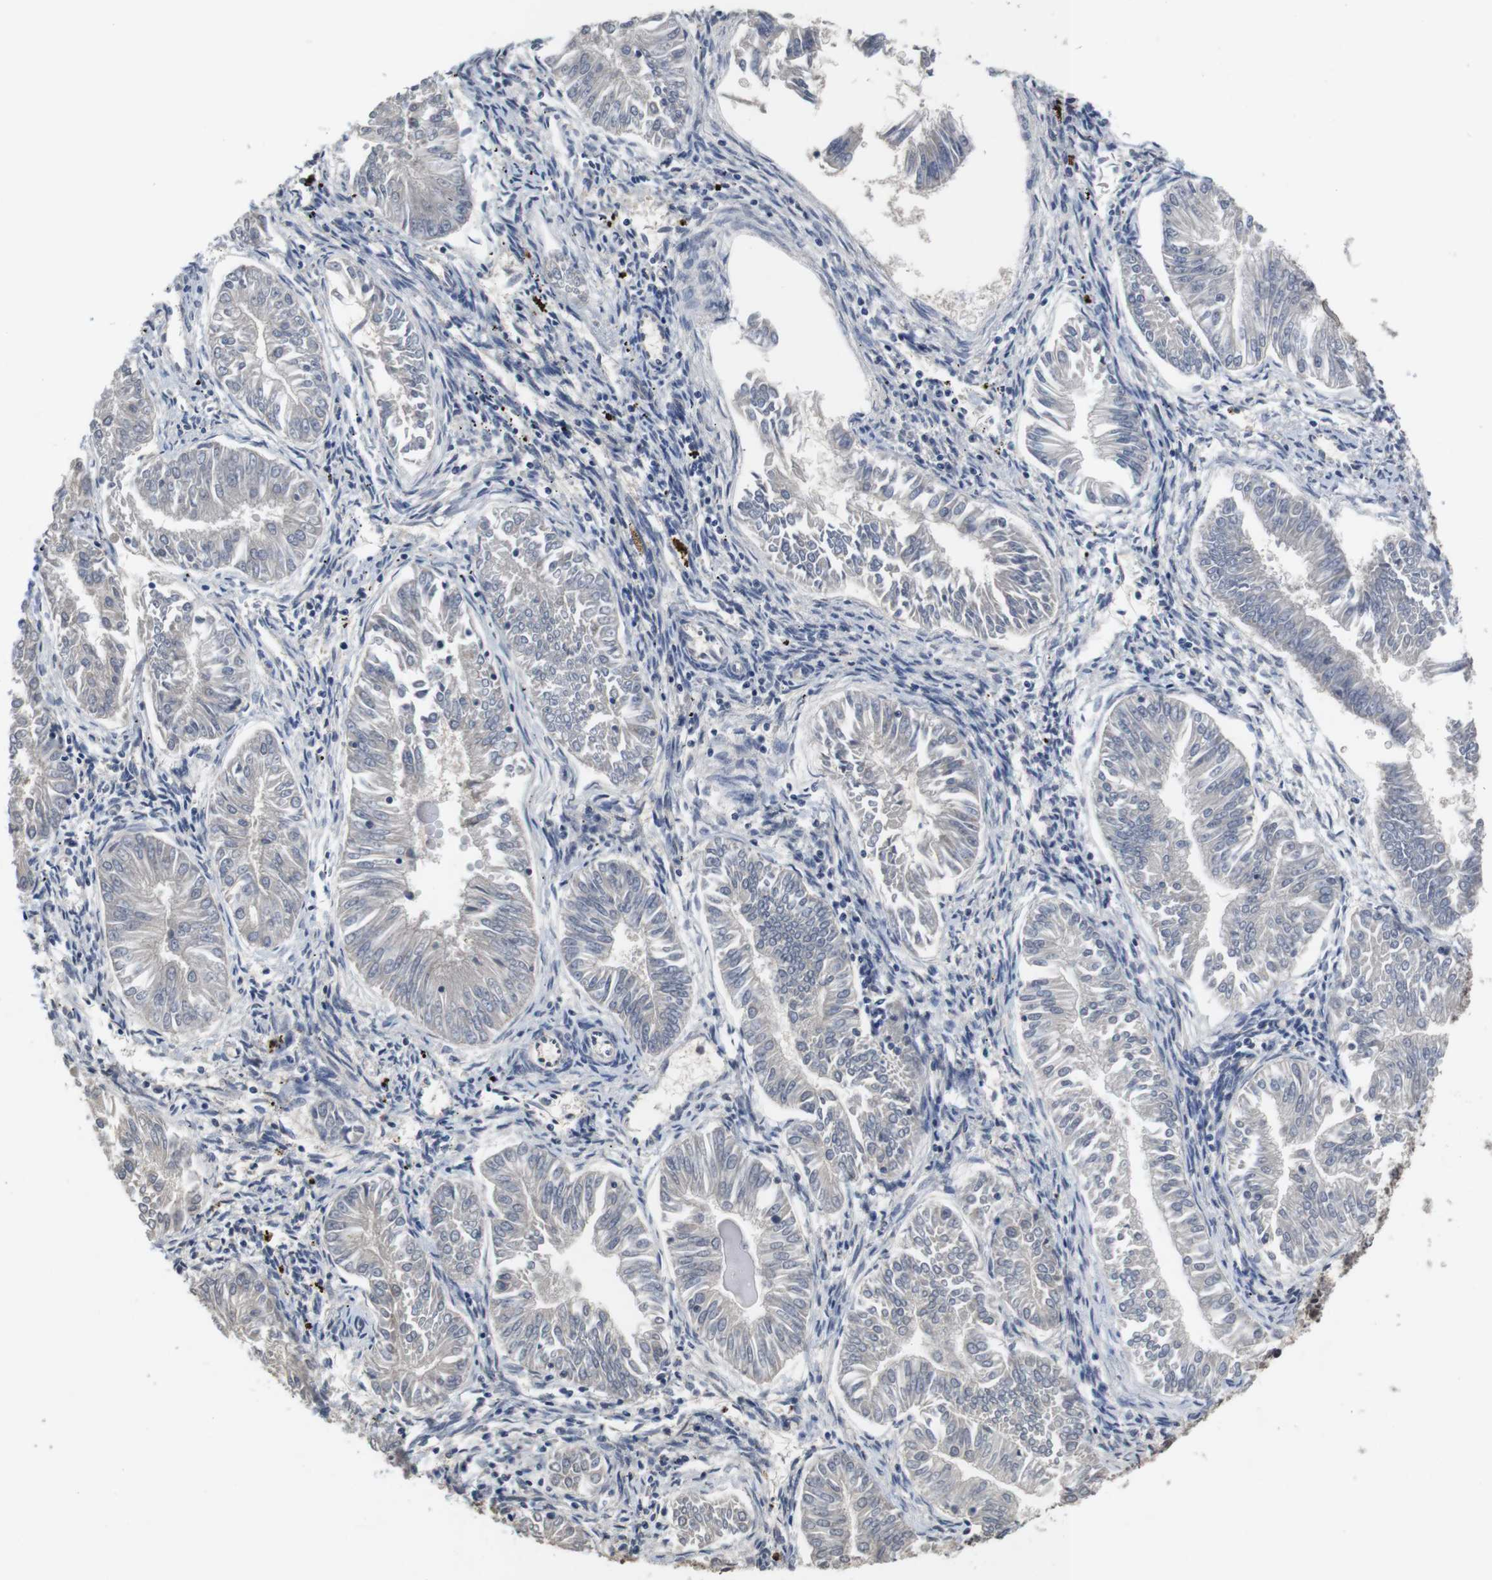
{"staining": {"intensity": "negative", "quantity": "none", "location": "none"}, "tissue": "endometrial cancer", "cell_type": "Tumor cells", "image_type": "cancer", "snomed": [{"axis": "morphology", "description": "Adenocarcinoma, NOS"}, {"axis": "topography", "description": "Endometrium"}], "caption": "High power microscopy micrograph of an immunohistochemistry (IHC) image of endometrial cancer, revealing no significant staining in tumor cells.", "gene": "FADD", "patient": {"sex": "female", "age": 53}}